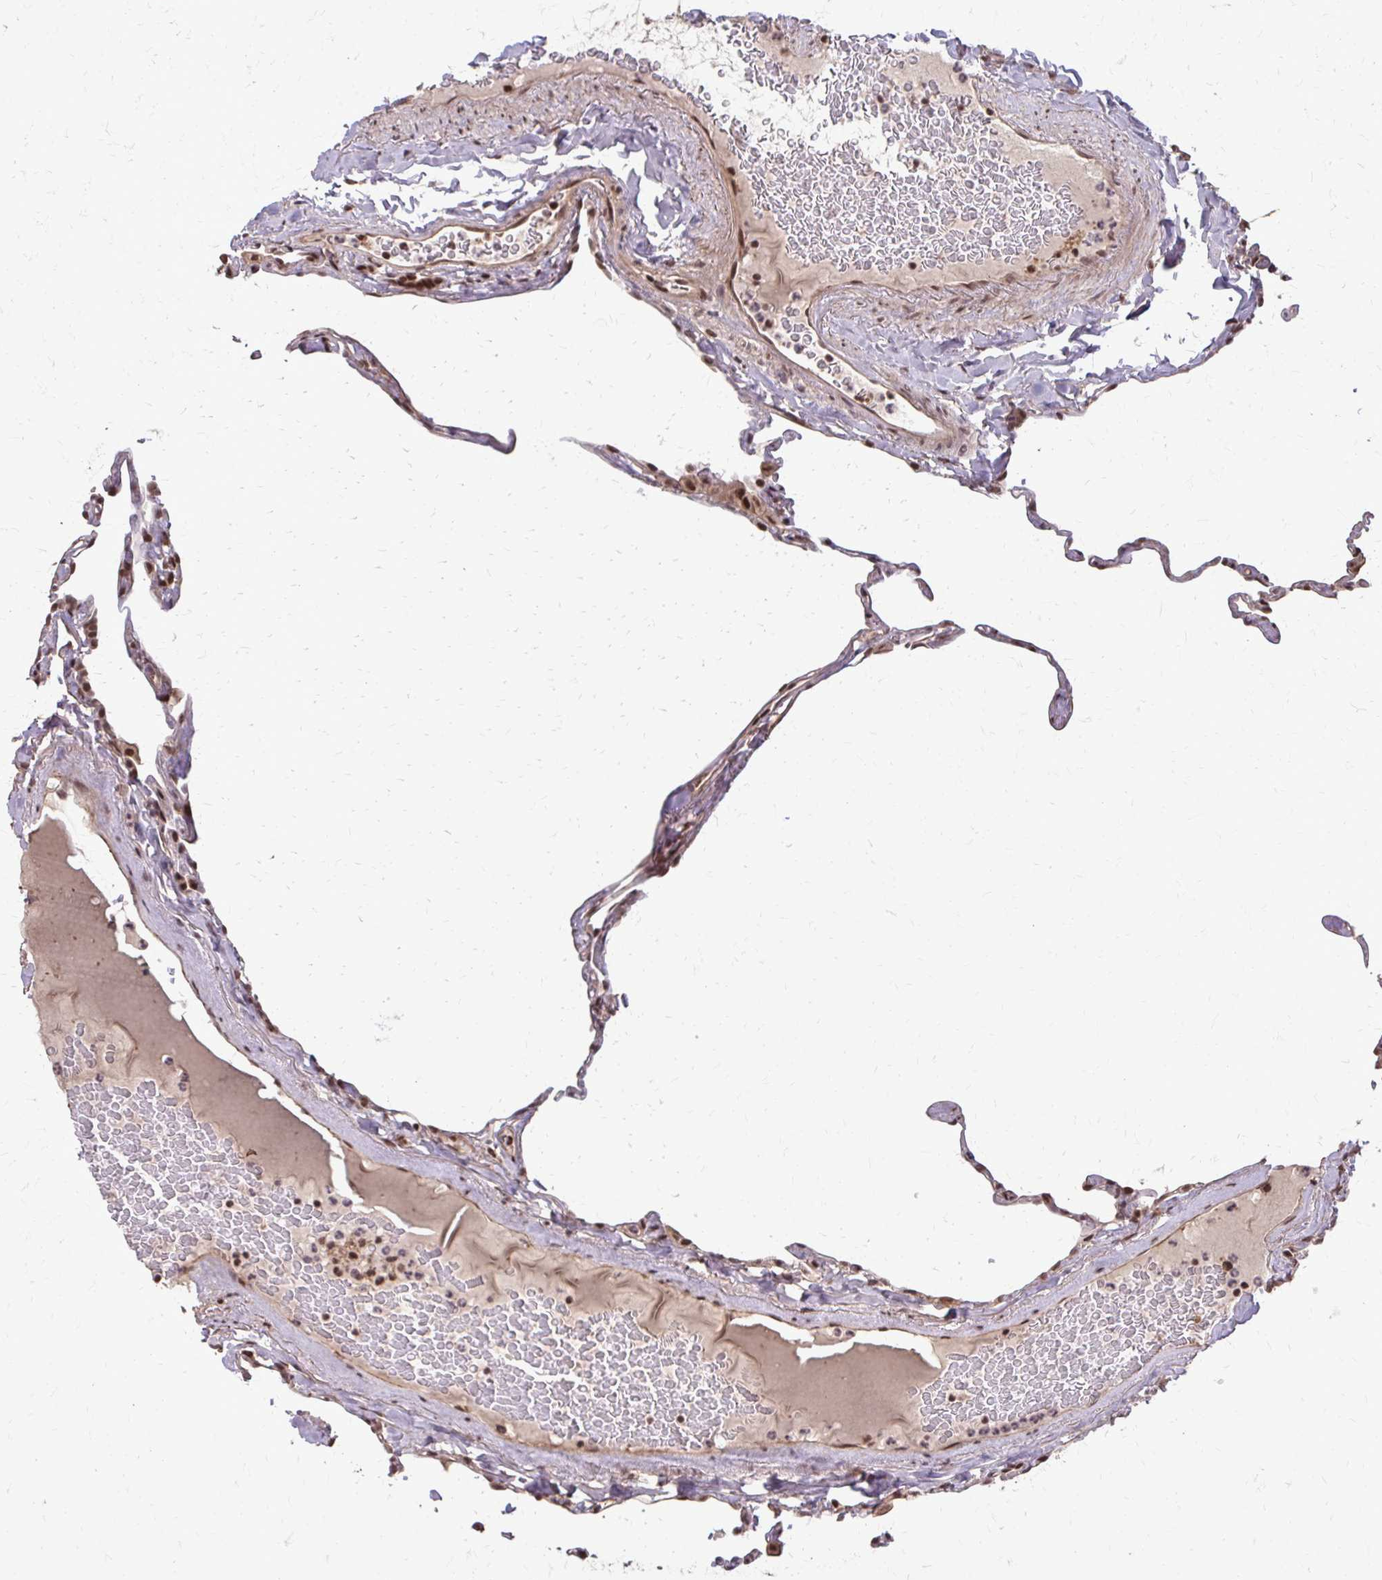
{"staining": {"intensity": "moderate", "quantity": "25%-75%", "location": "nuclear"}, "tissue": "lung", "cell_type": "Alveolar cells", "image_type": "normal", "snomed": [{"axis": "morphology", "description": "Normal tissue, NOS"}, {"axis": "topography", "description": "Lung"}], "caption": "Alveolar cells reveal moderate nuclear expression in about 25%-75% of cells in benign lung. The protein is shown in brown color, while the nuclei are stained blue.", "gene": "SS18", "patient": {"sex": "male", "age": 65}}